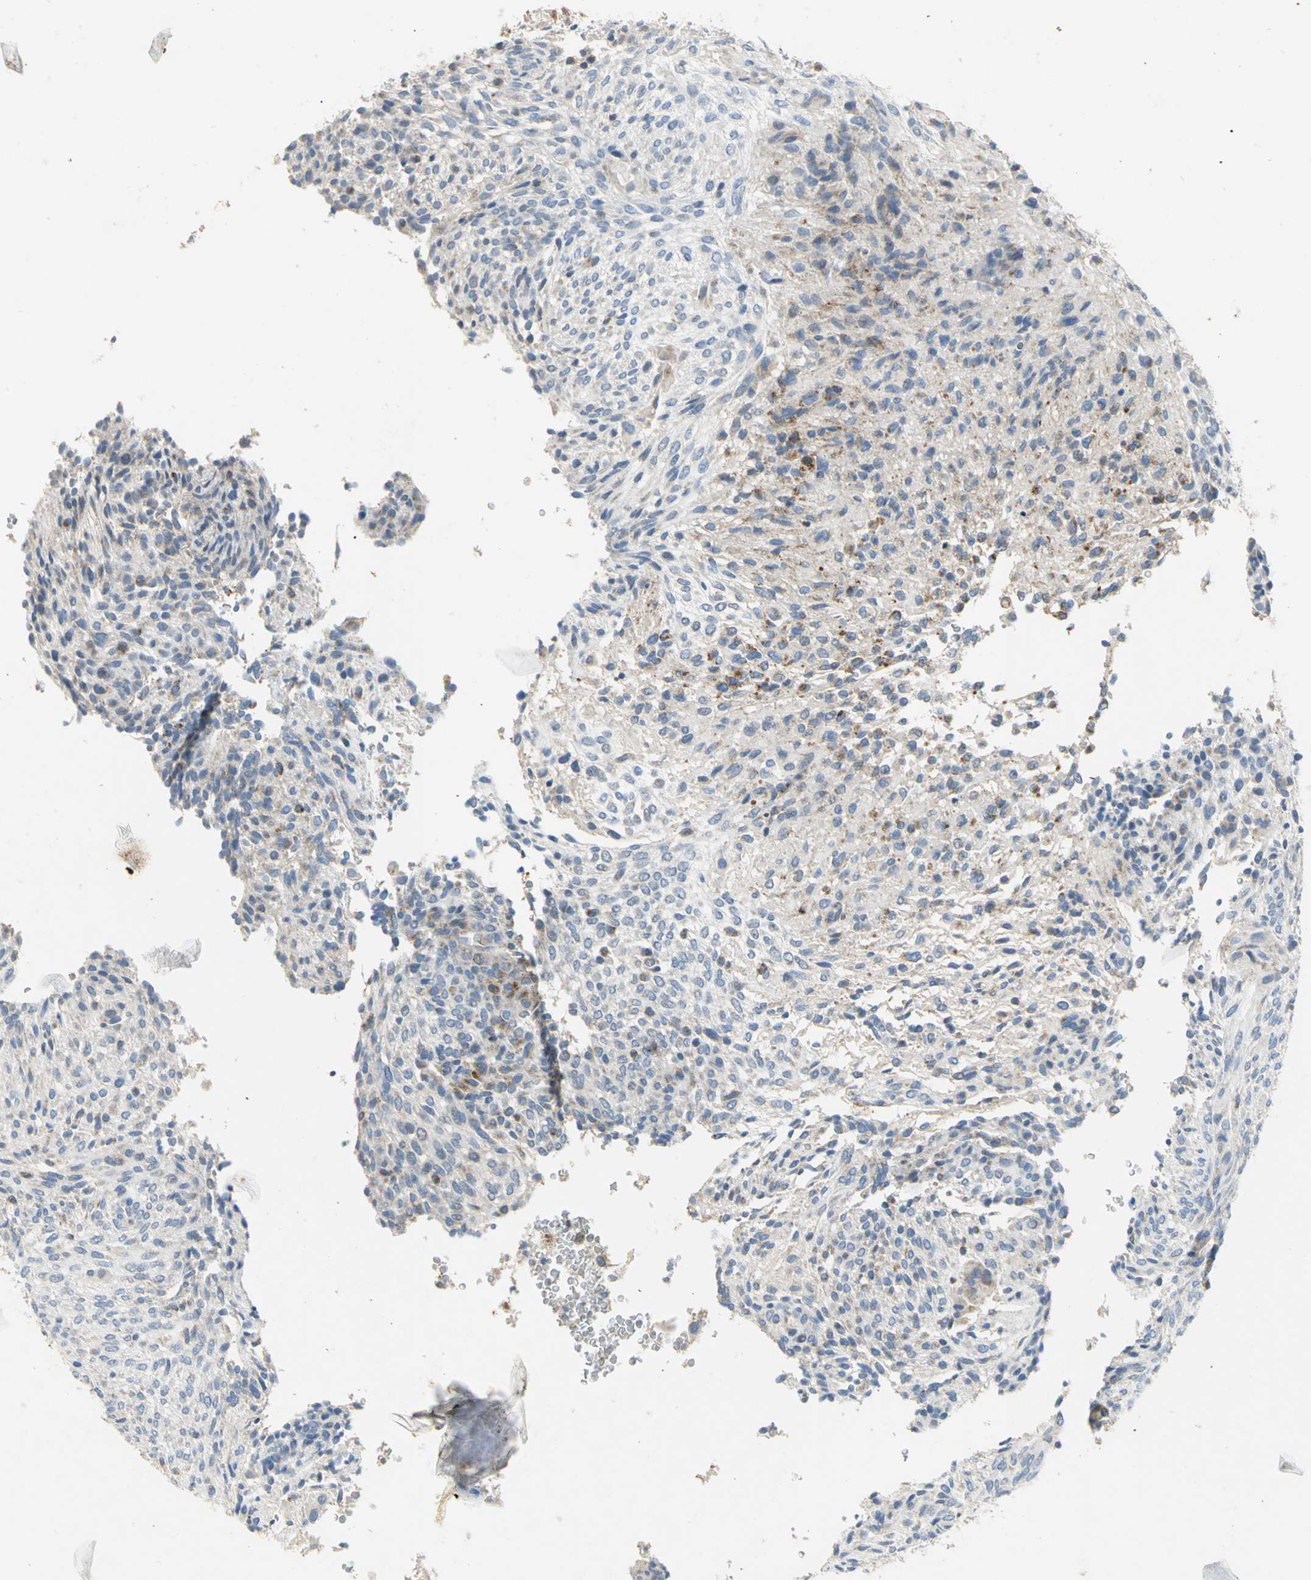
{"staining": {"intensity": "weak", "quantity": "25%-75%", "location": "cytoplasmic/membranous"}, "tissue": "glioma", "cell_type": "Tumor cells", "image_type": "cancer", "snomed": [{"axis": "morphology", "description": "Glioma, malignant, High grade"}, {"axis": "topography", "description": "Cerebral cortex"}], "caption": "IHC (DAB (3,3'-diaminobenzidine)) staining of human malignant glioma (high-grade) displays weak cytoplasmic/membranous protein positivity in approximately 25%-75% of tumor cells.", "gene": "SPPL2B", "patient": {"sex": "female", "age": 55}}